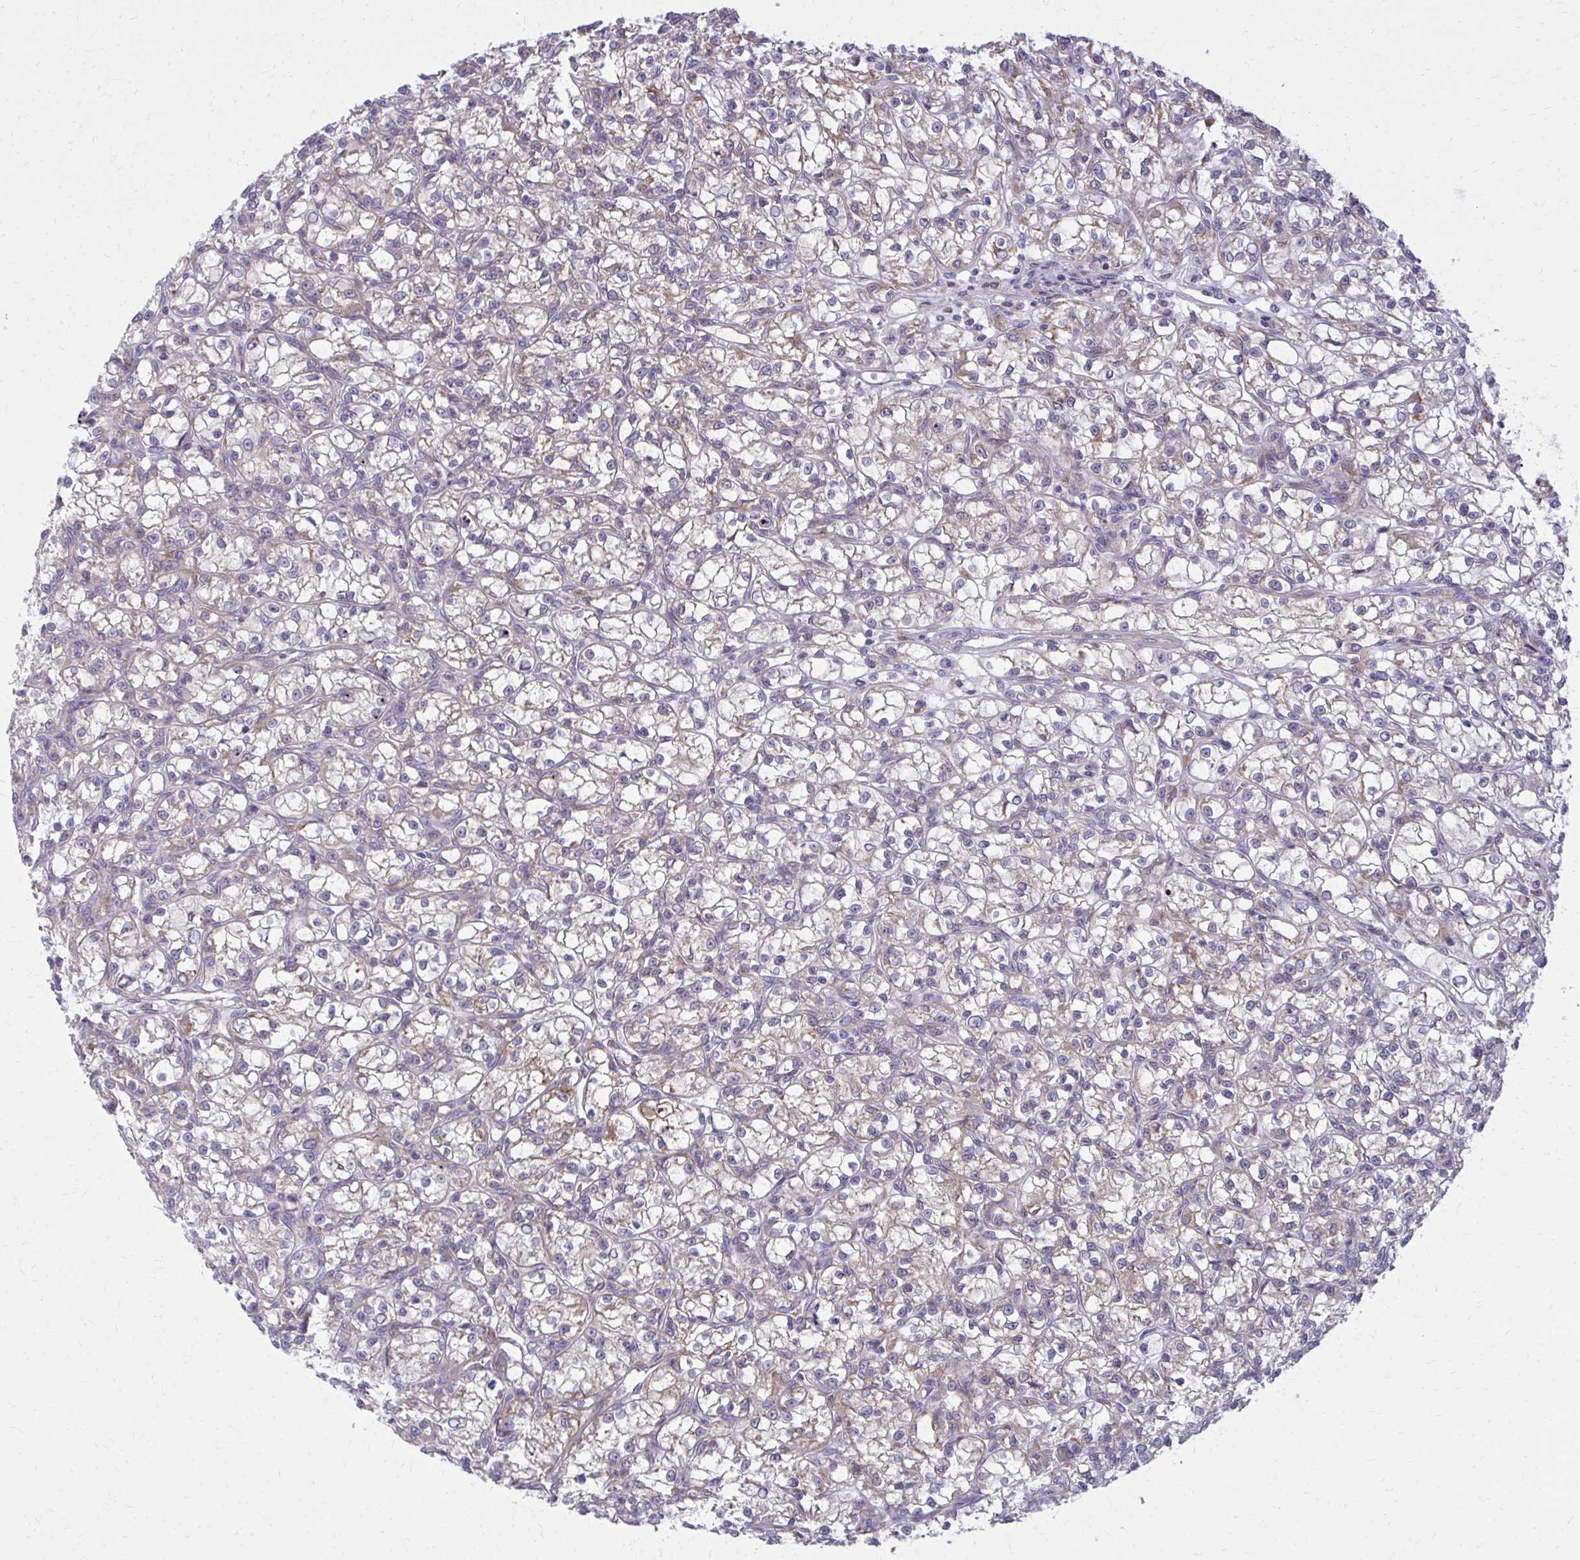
{"staining": {"intensity": "weak", "quantity": "25%-75%", "location": "cytoplasmic/membranous"}, "tissue": "renal cancer", "cell_type": "Tumor cells", "image_type": "cancer", "snomed": [{"axis": "morphology", "description": "Adenocarcinoma, NOS"}, {"axis": "topography", "description": "Kidney"}], "caption": "Immunohistochemistry image of neoplastic tissue: renal cancer stained using IHC demonstrates low levels of weak protein expression localized specifically in the cytoplasmic/membranous of tumor cells, appearing as a cytoplasmic/membranous brown color.", "gene": "CEMP1", "patient": {"sex": "female", "age": 59}}